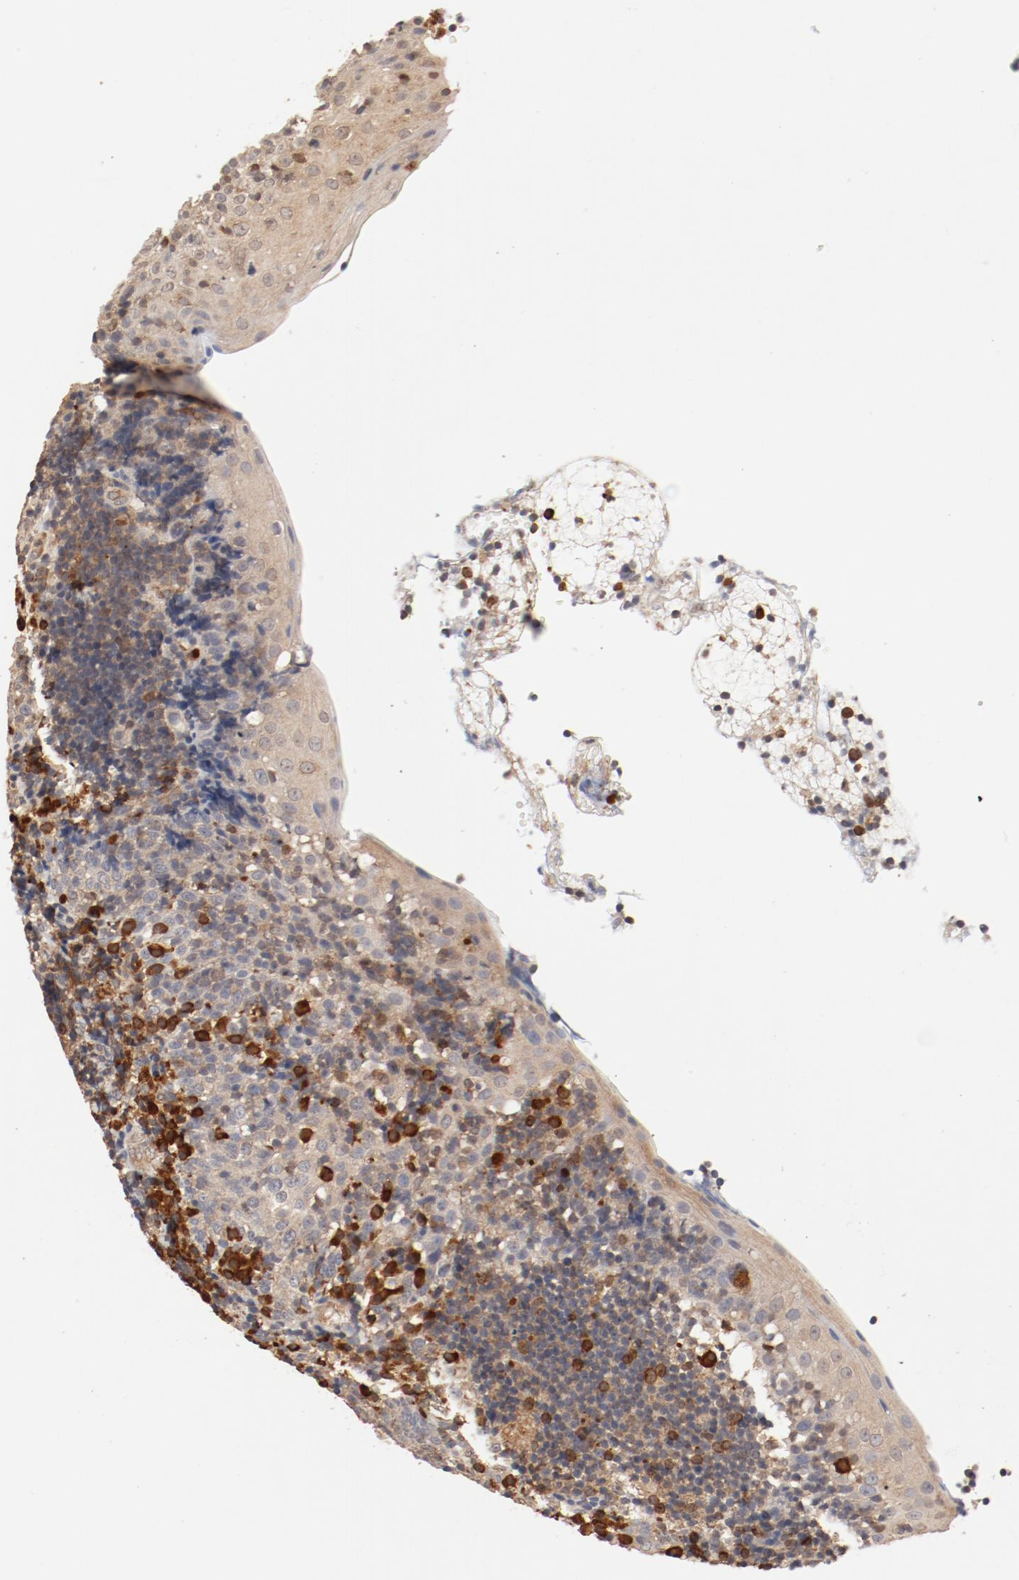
{"staining": {"intensity": "strong", "quantity": ">75%", "location": "cytoplasmic/membranous,nuclear"}, "tissue": "tonsil", "cell_type": "Germinal center cells", "image_type": "normal", "snomed": [{"axis": "morphology", "description": "Normal tissue, NOS"}, {"axis": "topography", "description": "Tonsil"}], "caption": "DAB immunohistochemical staining of unremarkable human tonsil exhibits strong cytoplasmic/membranous,nuclear protein positivity in about >75% of germinal center cells. (brown staining indicates protein expression, while blue staining denotes nuclei).", "gene": "UBE2J1", "patient": {"sex": "female", "age": 40}}